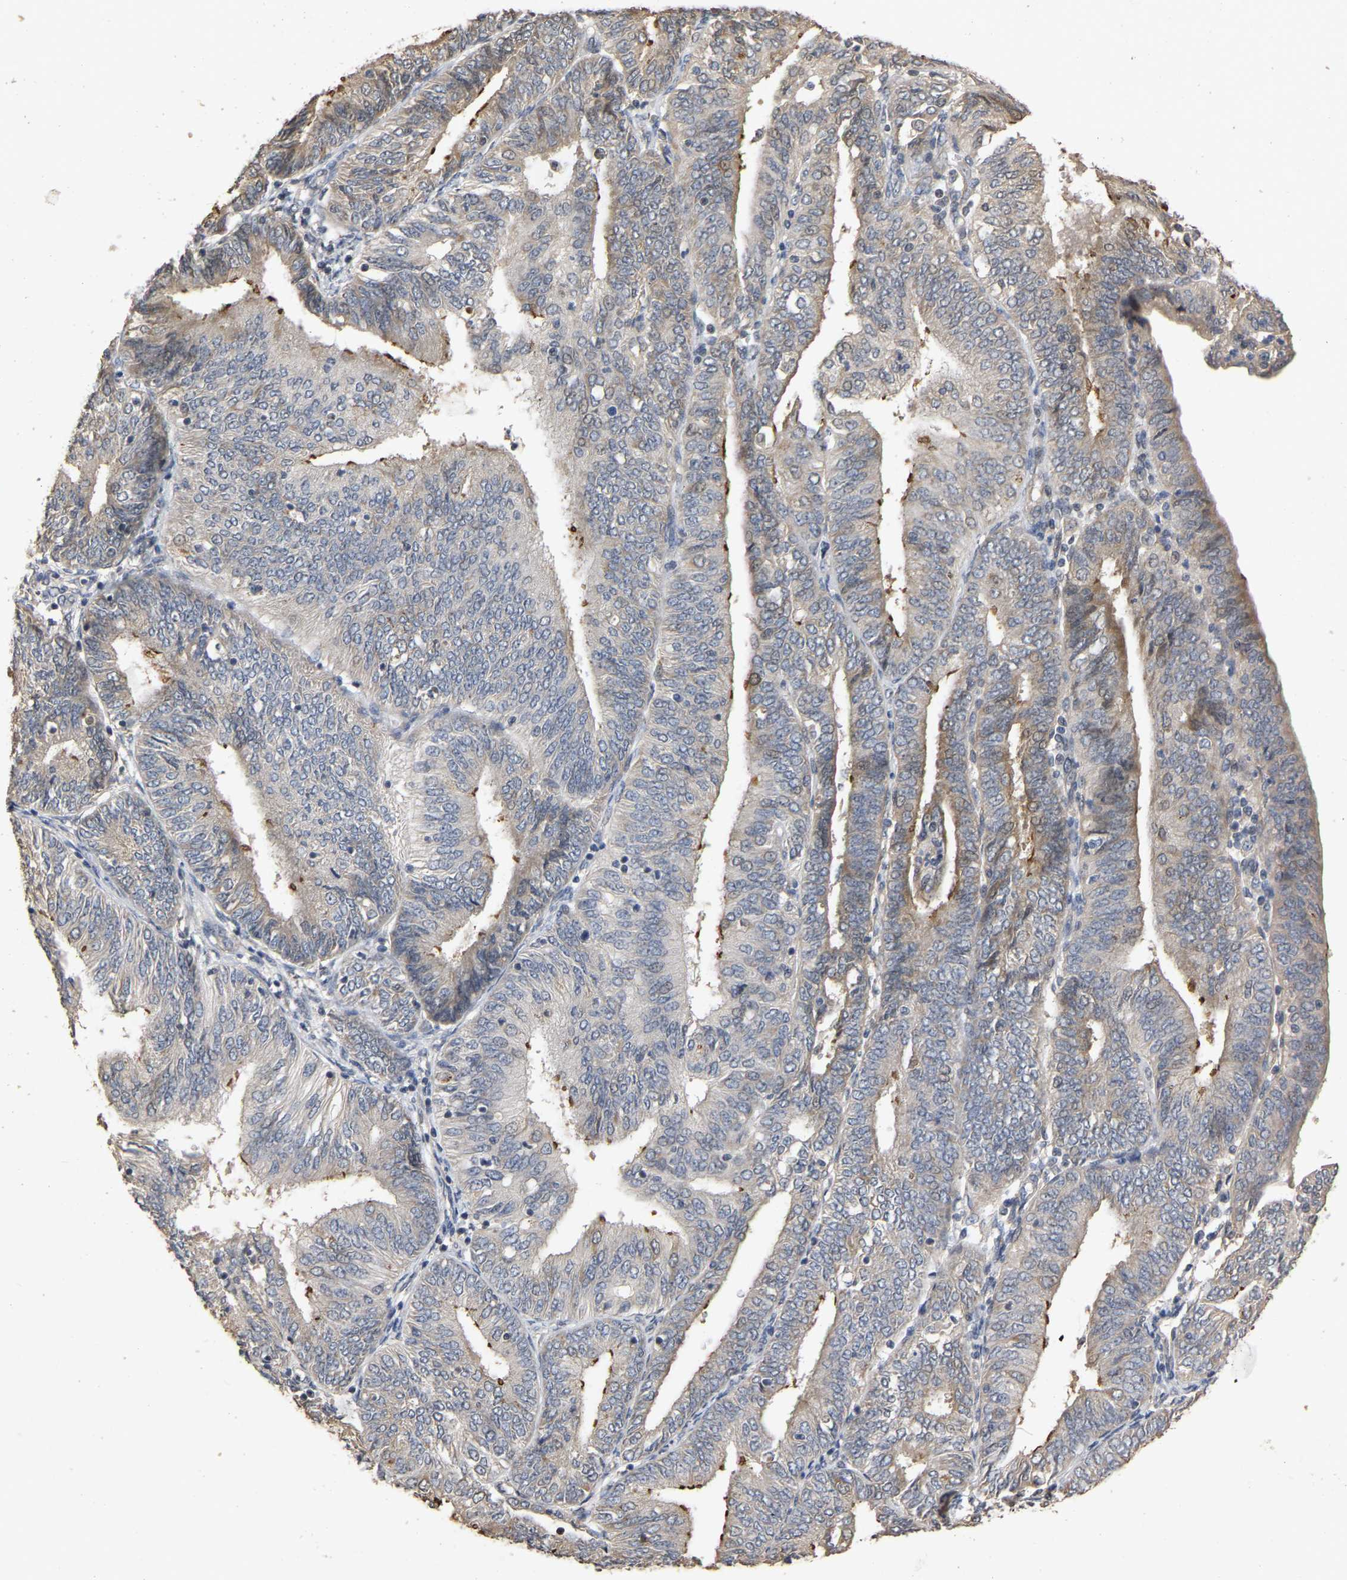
{"staining": {"intensity": "strong", "quantity": "<25%", "location": "cytoplasmic/membranous"}, "tissue": "endometrial cancer", "cell_type": "Tumor cells", "image_type": "cancer", "snomed": [{"axis": "morphology", "description": "Adenocarcinoma, NOS"}, {"axis": "topography", "description": "Endometrium"}], "caption": "Immunohistochemistry (IHC) of human endometrial adenocarcinoma shows medium levels of strong cytoplasmic/membranous staining in approximately <25% of tumor cells.", "gene": "NCS1", "patient": {"sex": "female", "age": 58}}